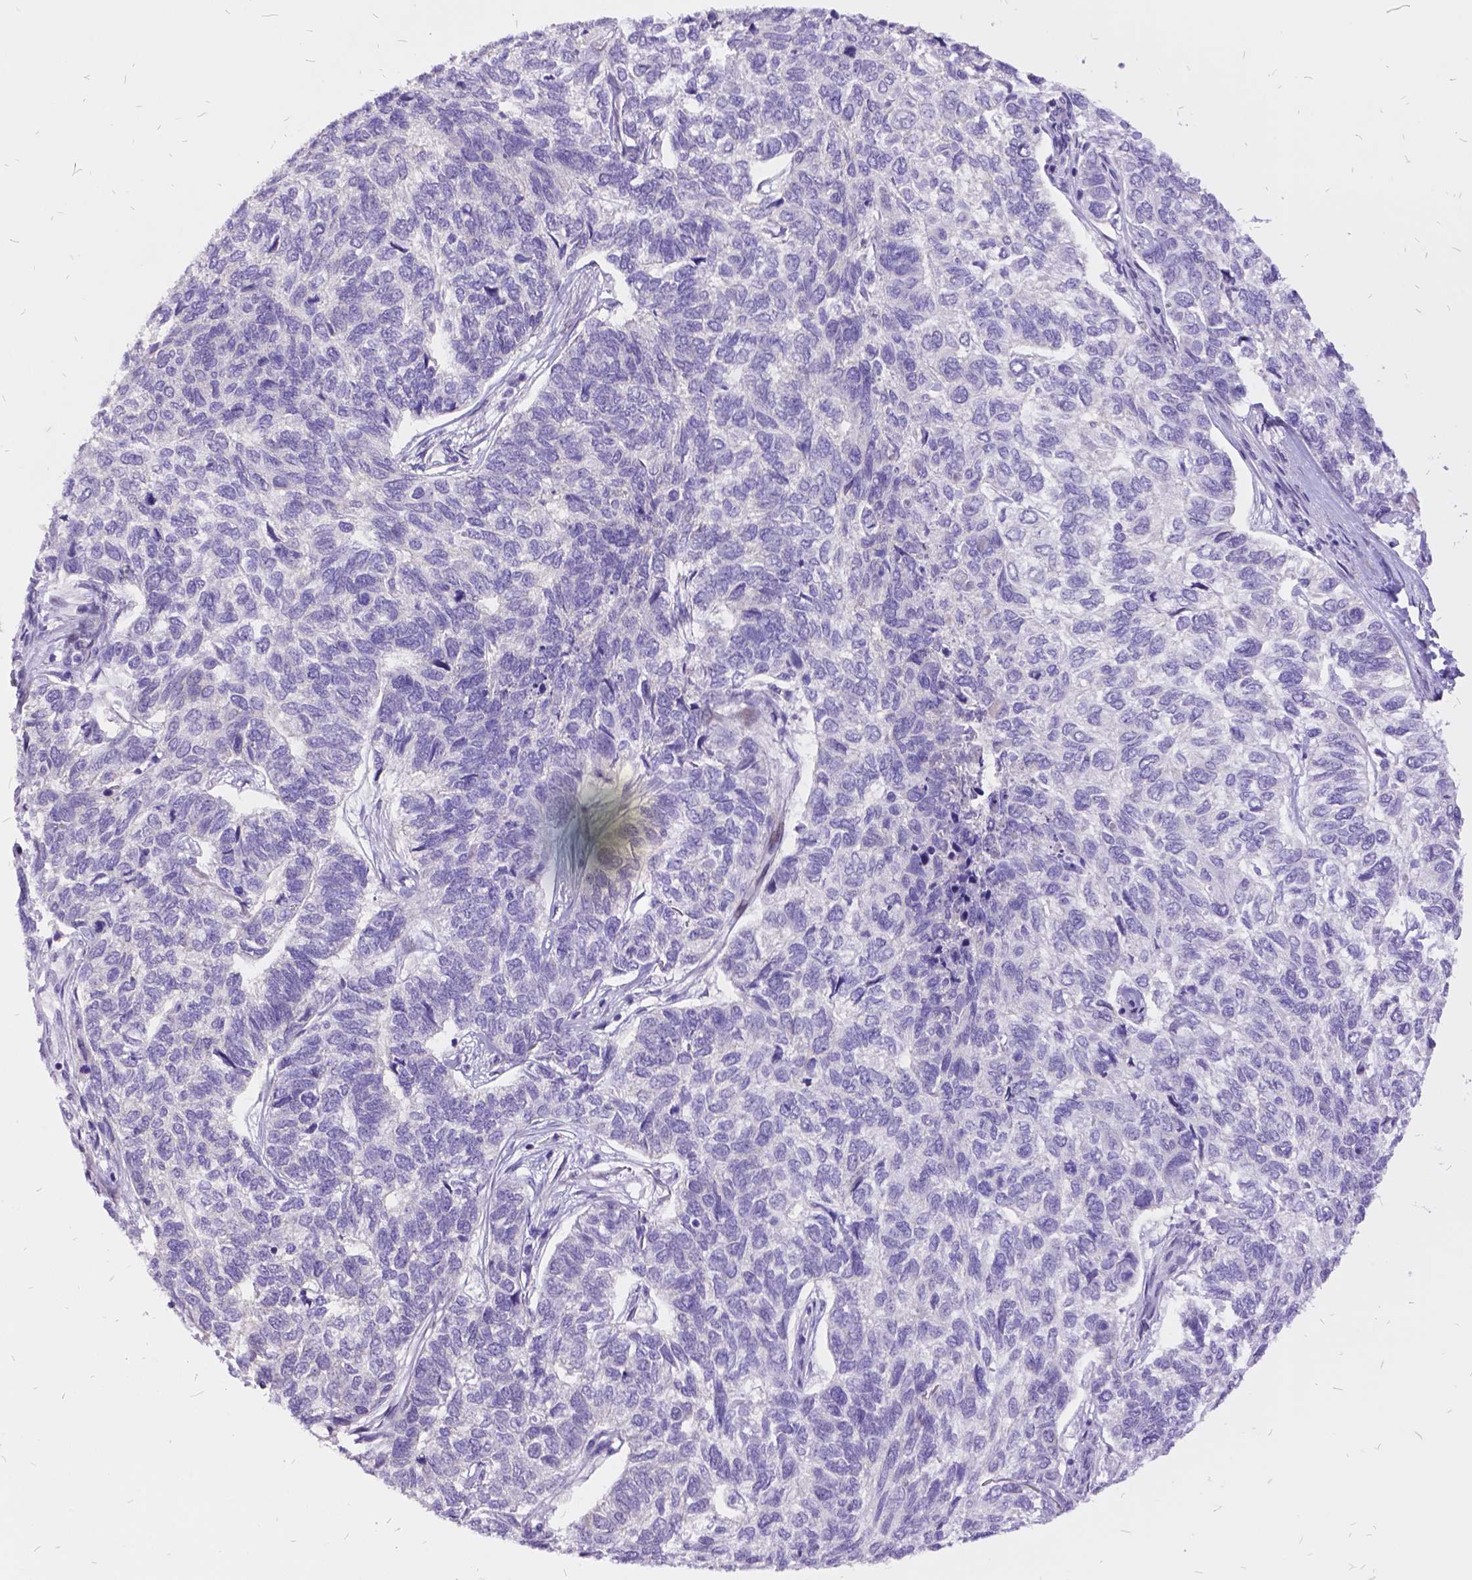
{"staining": {"intensity": "negative", "quantity": "none", "location": "none"}, "tissue": "skin cancer", "cell_type": "Tumor cells", "image_type": "cancer", "snomed": [{"axis": "morphology", "description": "Basal cell carcinoma"}, {"axis": "topography", "description": "Skin"}], "caption": "Immunohistochemistry micrograph of neoplastic tissue: skin cancer stained with DAB (3,3'-diaminobenzidine) demonstrates no significant protein expression in tumor cells. Brightfield microscopy of IHC stained with DAB (brown) and hematoxylin (blue), captured at high magnification.", "gene": "ITGB6", "patient": {"sex": "female", "age": 65}}